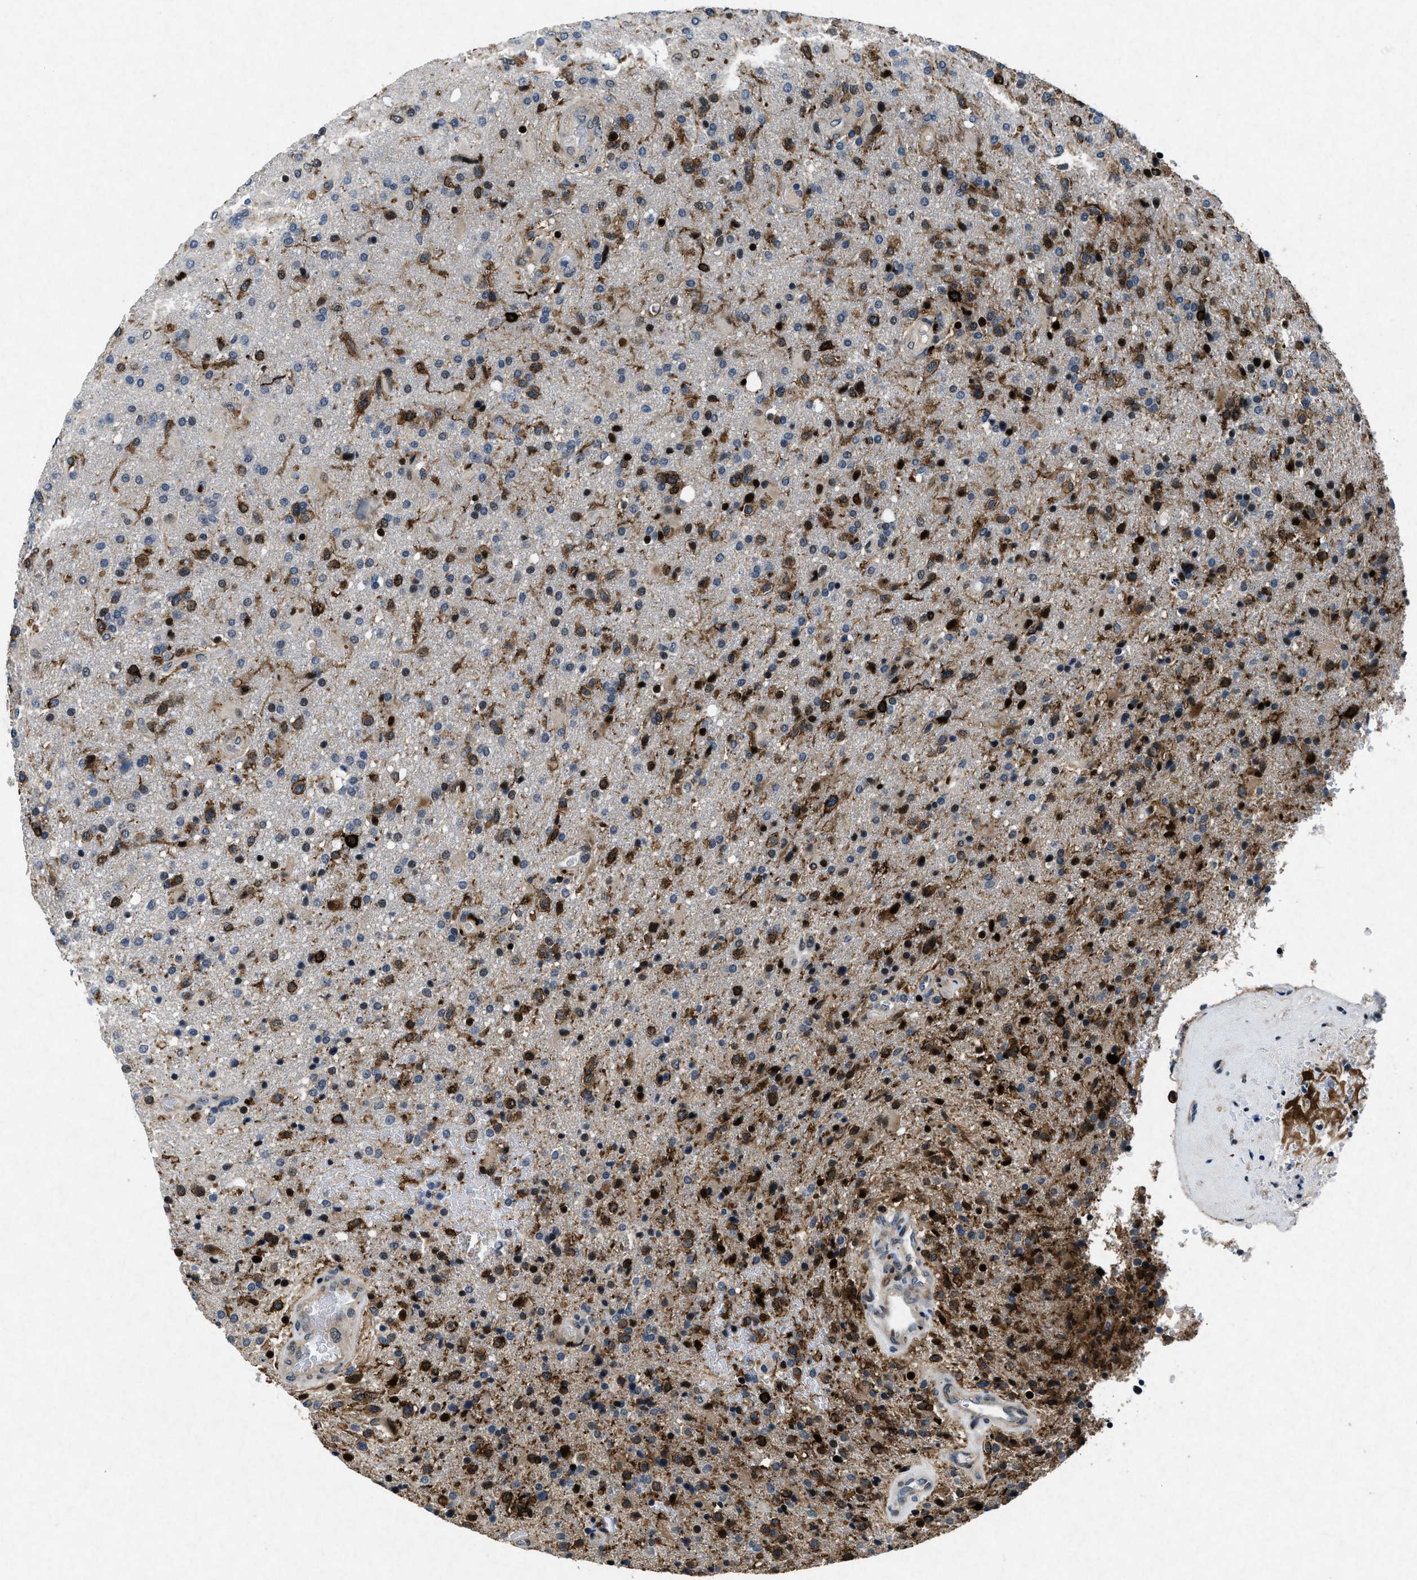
{"staining": {"intensity": "moderate", "quantity": "25%-75%", "location": "cytoplasmic/membranous"}, "tissue": "glioma", "cell_type": "Tumor cells", "image_type": "cancer", "snomed": [{"axis": "morphology", "description": "Glioma, malignant, High grade"}, {"axis": "topography", "description": "Brain"}], "caption": "Immunohistochemical staining of human glioma reveals medium levels of moderate cytoplasmic/membranous staining in approximately 25%-75% of tumor cells.", "gene": "PHLDA1", "patient": {"sex": "male", "age": 72}}